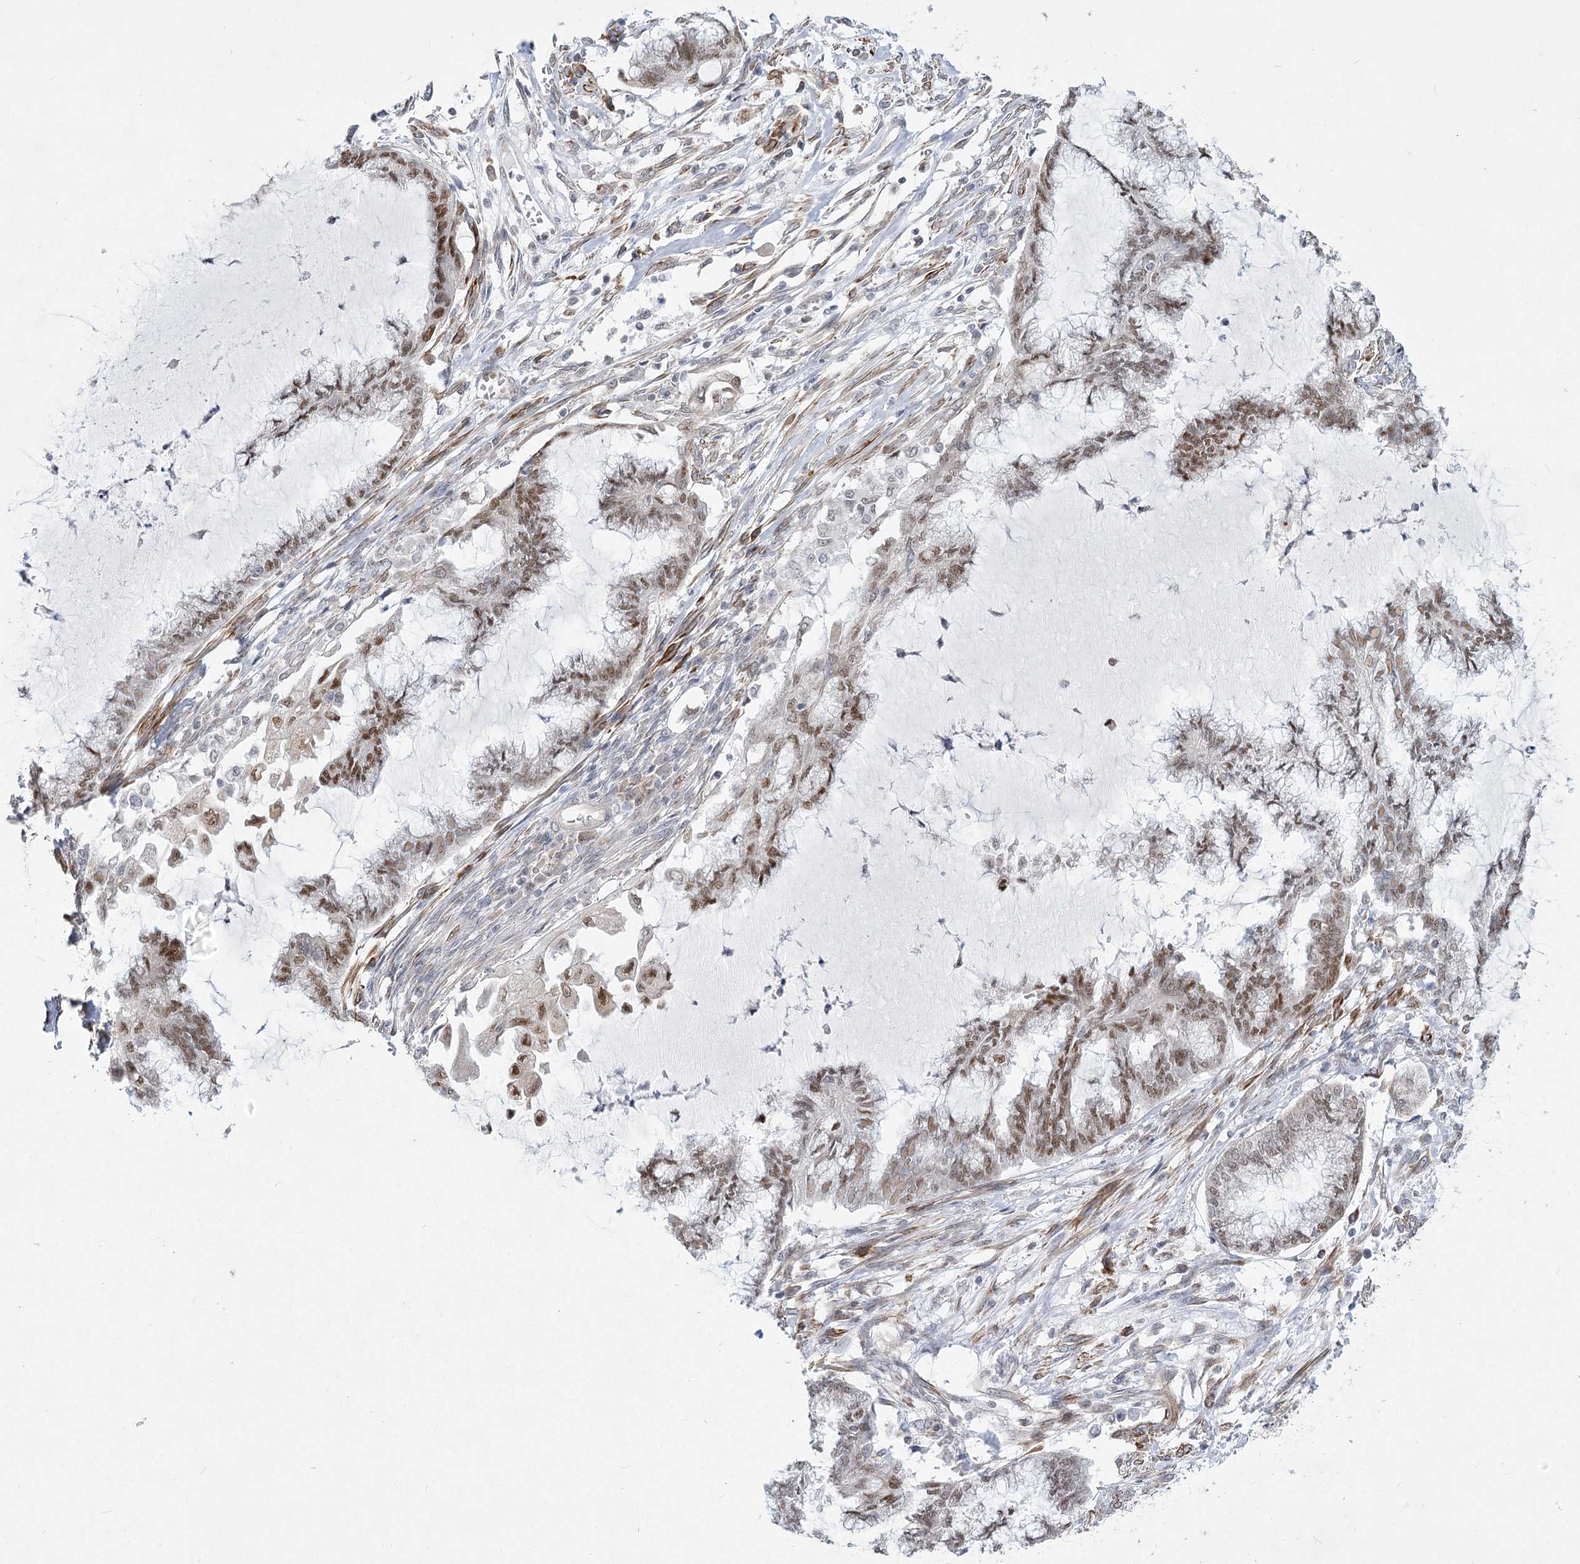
{"staining": {"intensity": "moderate", "quantity": ">75%", "location": "nuclear"}, "tissue": "endometrial cancer", "cell_type": "Tumor cells", "image_type": "cancer", "snomed": [{"axis": "morphology", "description": "Adenocarcinoma, NOS"}, {"axis": "topography", "description": "Endometrium"}], "caption": "Human endometrial adenocarcinoma stained with a protein marker shows moderate staining in tumor cells.", "gene": "ARSI", "patient": {"sex": "female", "age": 86}}